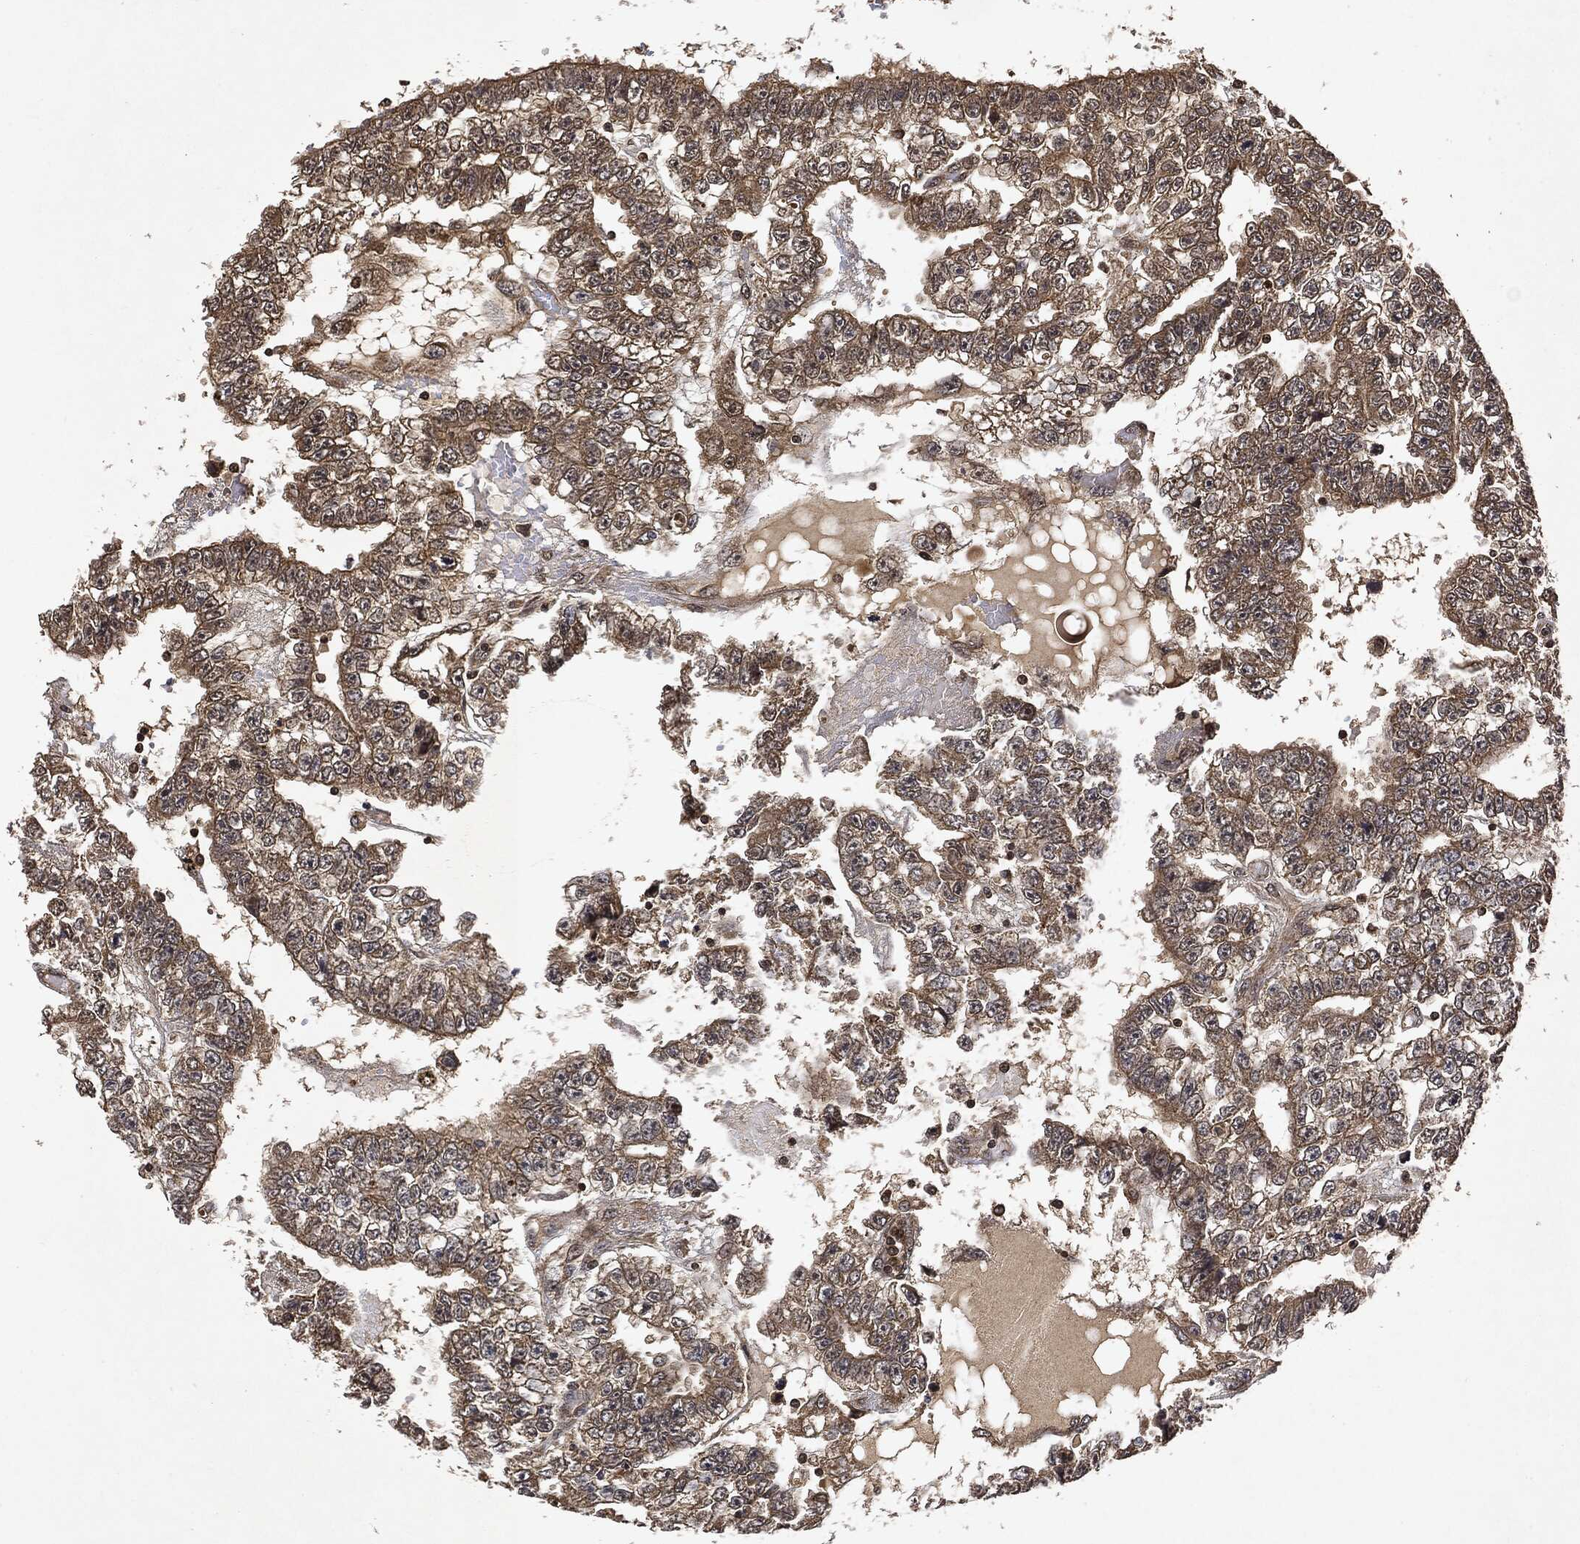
{"staining": {"intensity": "moderate", "quantity": "<25%", "location": "cytoplasmic/membranous"}, "tissue": "testis cancer", "cell_type": "Tumor cells", "image_type": "cancer", "snomed": [{"axis": "morphology", "description": "Carcinoma, Embryonal, NOS"}, {"axis": "topography", "description": "Testis"}], "caption": "An image of human testis cancer stained for a protein reveals moderate cytoplasmic/membranous brown staining in tumor cells. The protein is shown in brown color, while the nuclei are stained blue.", "gene": "ZNF226", "patient": {"sex": "male", "age": 25}}